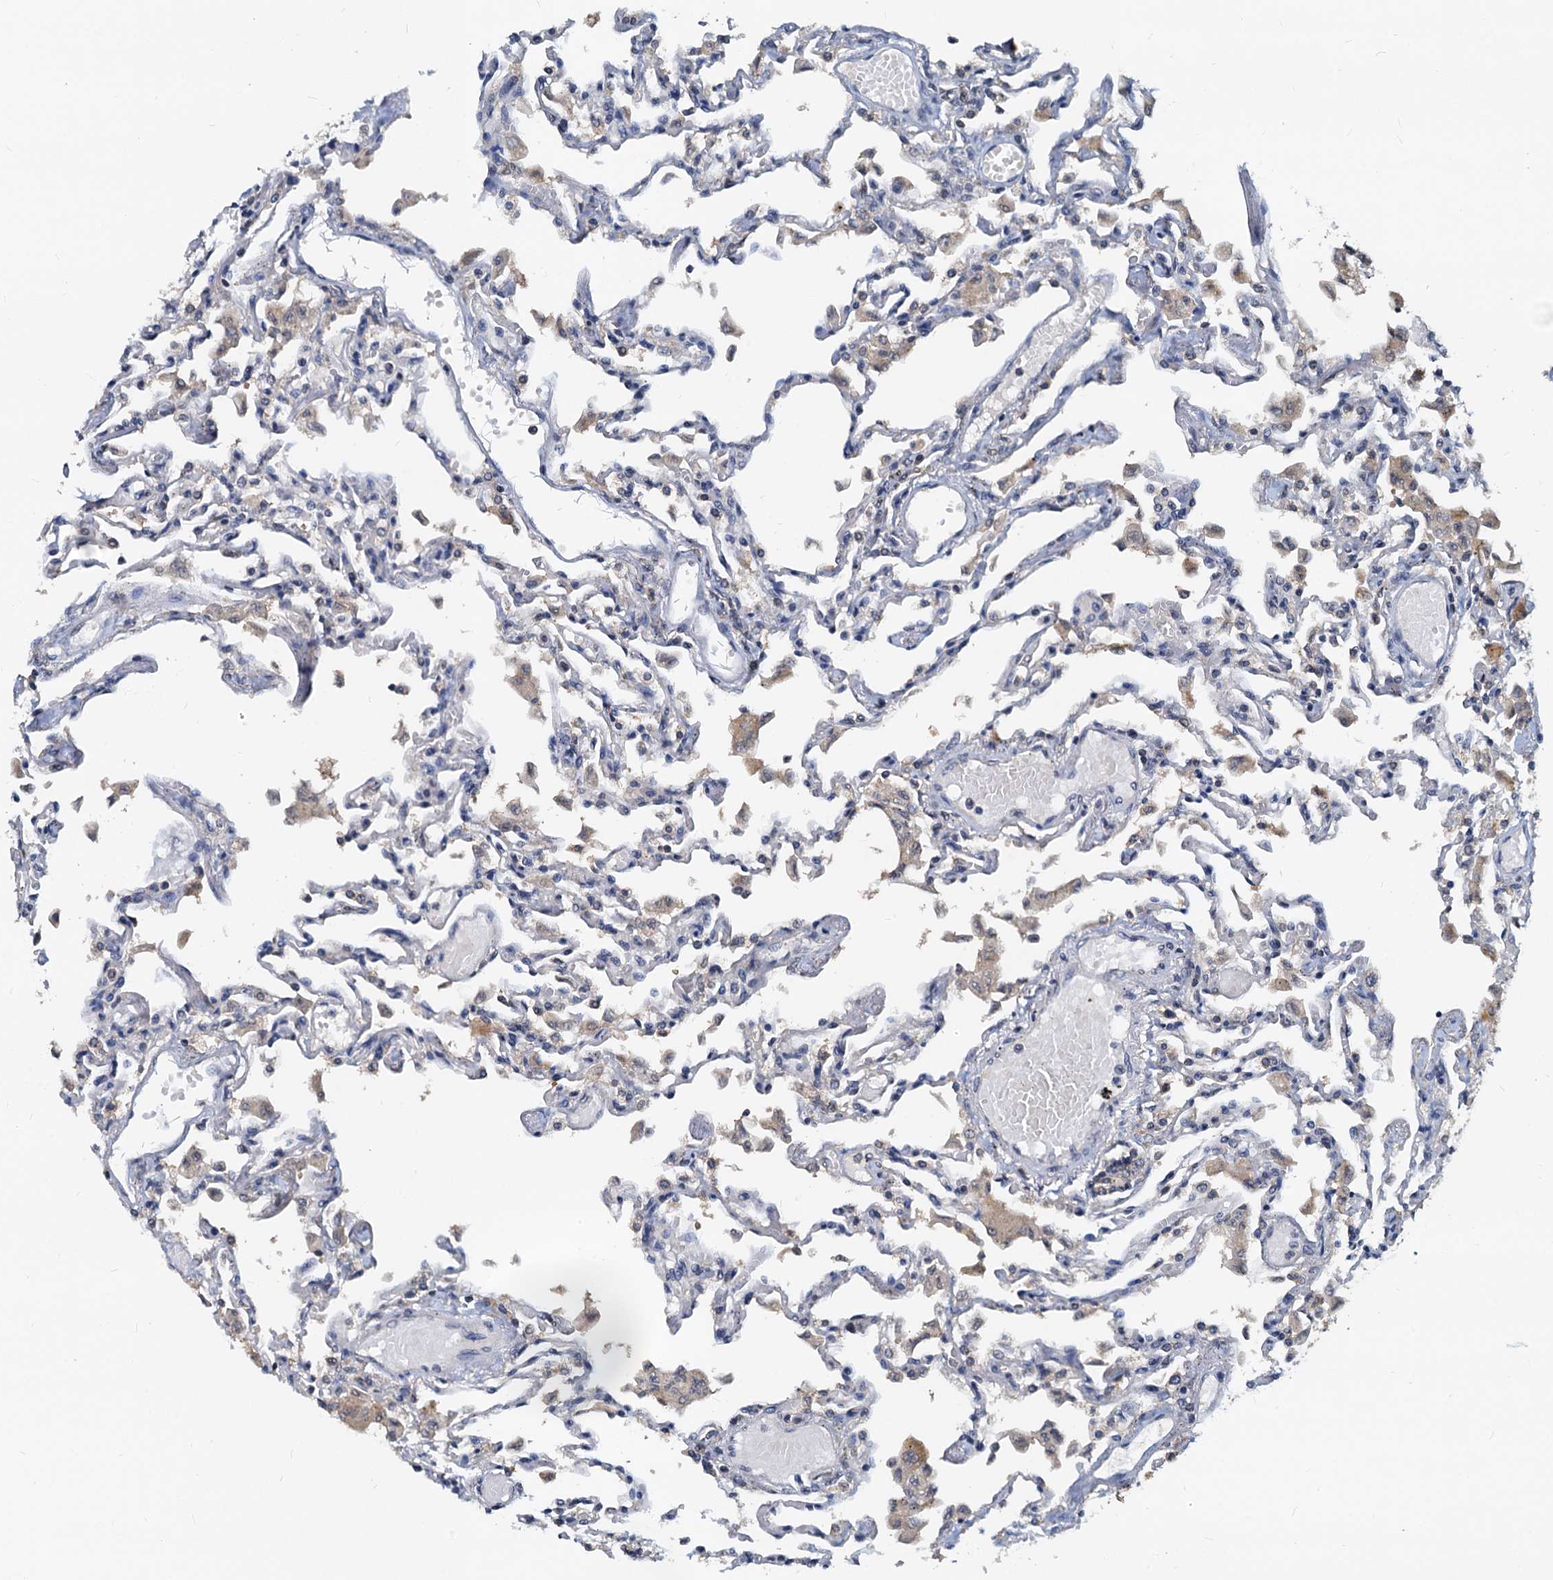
{"staining": {"intensity": "negative", "quantity": "none", "location": "none"}, "tissue": "lung", "cell_type": "Alveolar cells", "image_type": "normal", "snomed": [{"axis": "morphology", "description": "Normal tissue, NOS"}, {"axis": "topography", "description": "Bronchus"}, {"axis": "topography", "description": "Lung"}], "caption": "Immunohistochemistry (IHC) image of benign human lung stained for a protein (brown), which shows no staining in alveolar cells.", "gene": "PTGES3", "patient": {"sex": "female", "age": 49}}